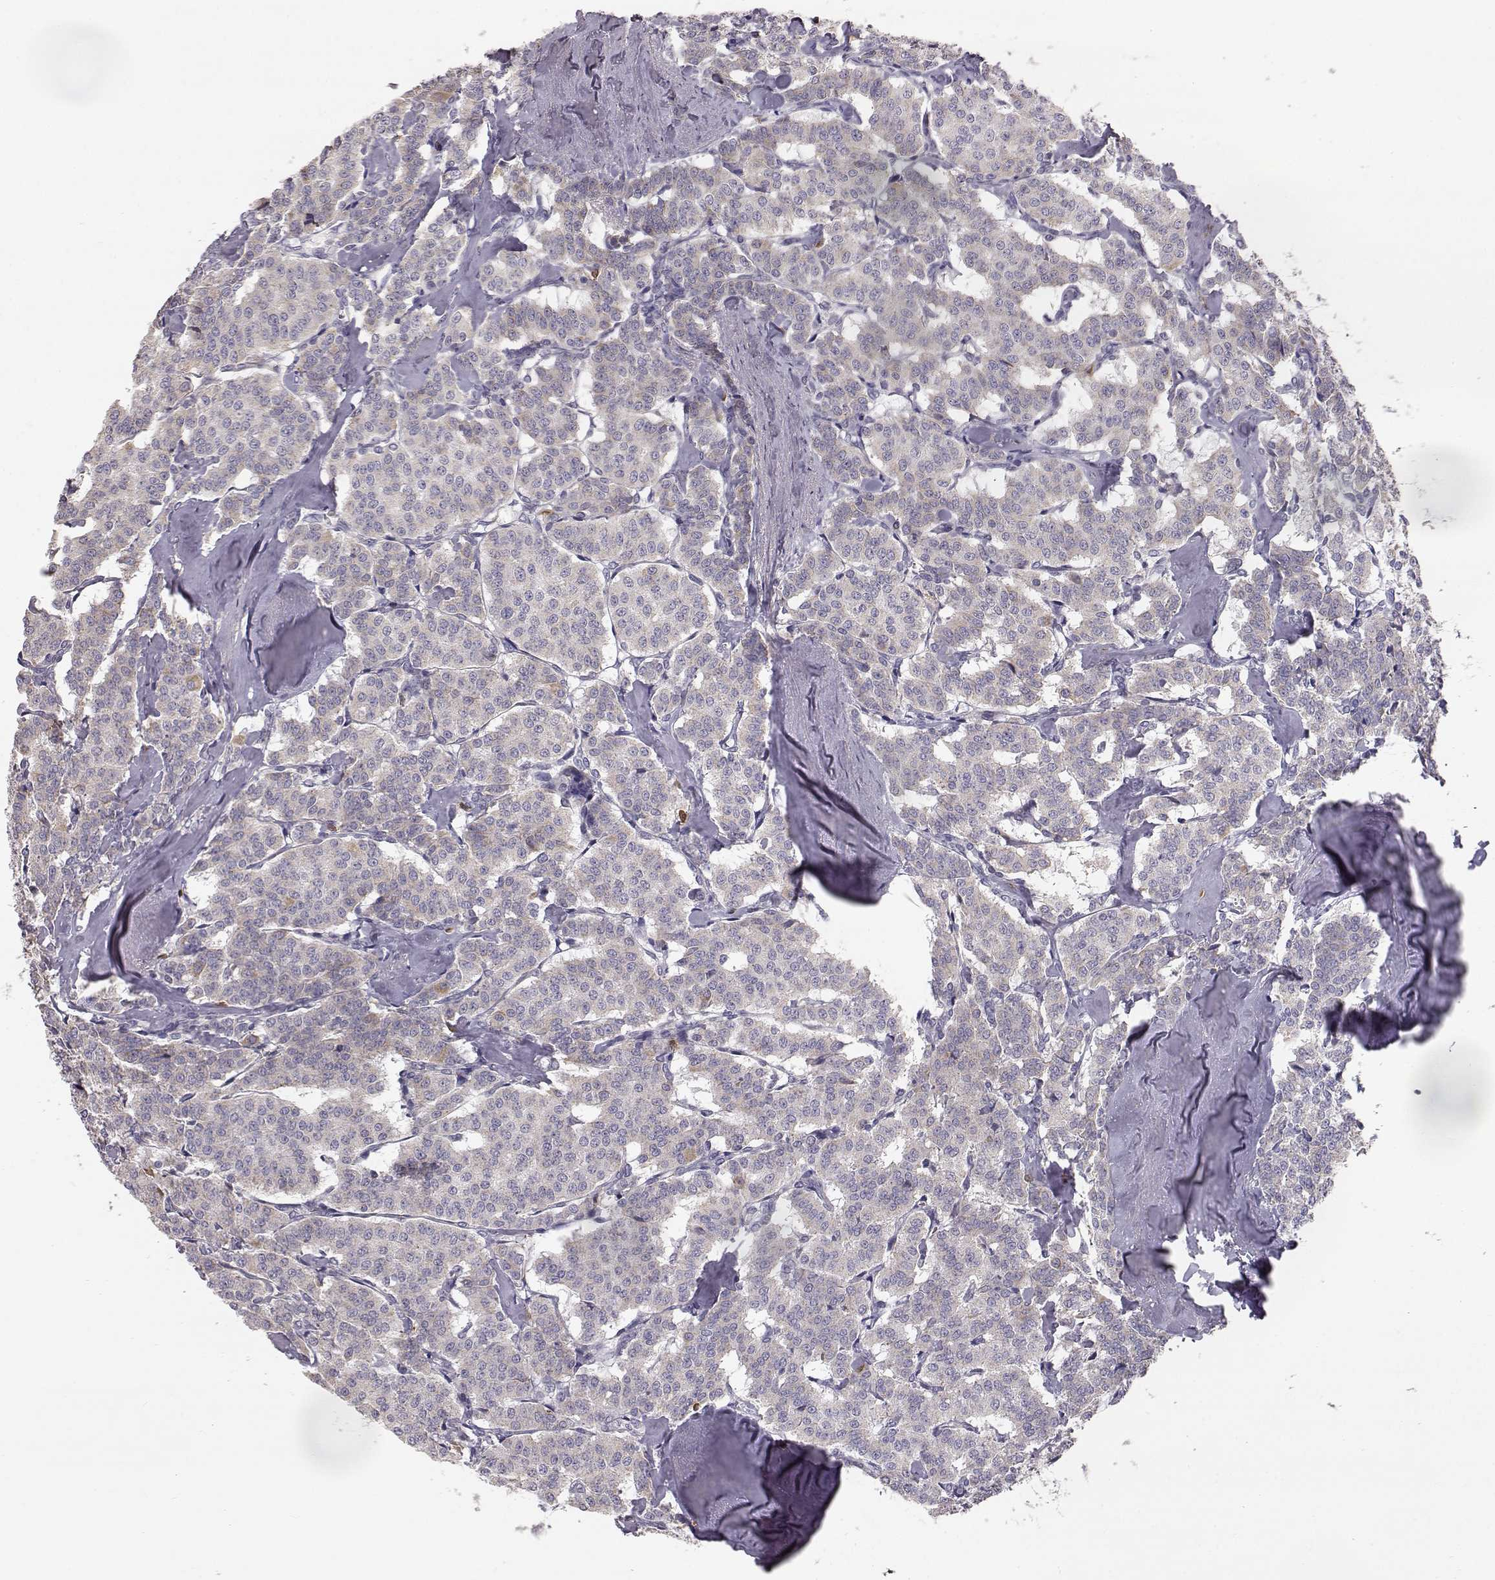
{"staining": {"intensity": "weak", "quantity": ">75%", "location": "cytoplasmic/membranous"}, "tissue": "carcinoid", "cell_type": "Tumor cells", "image_type": "cancer", "snomed": [{"axis": "morphology", "description": "Carcinoid, malignant, NOS"}, {"axis": "topography", "description": "Lung"}], "caption": "The image demonstrates a brown stain indicating the presence of a protein in the cytoplasmic/membranous of tumor cells in malignant carcinoid.", "gene": "GRAP2", "patient": {"sex": "female", "age": 46}}